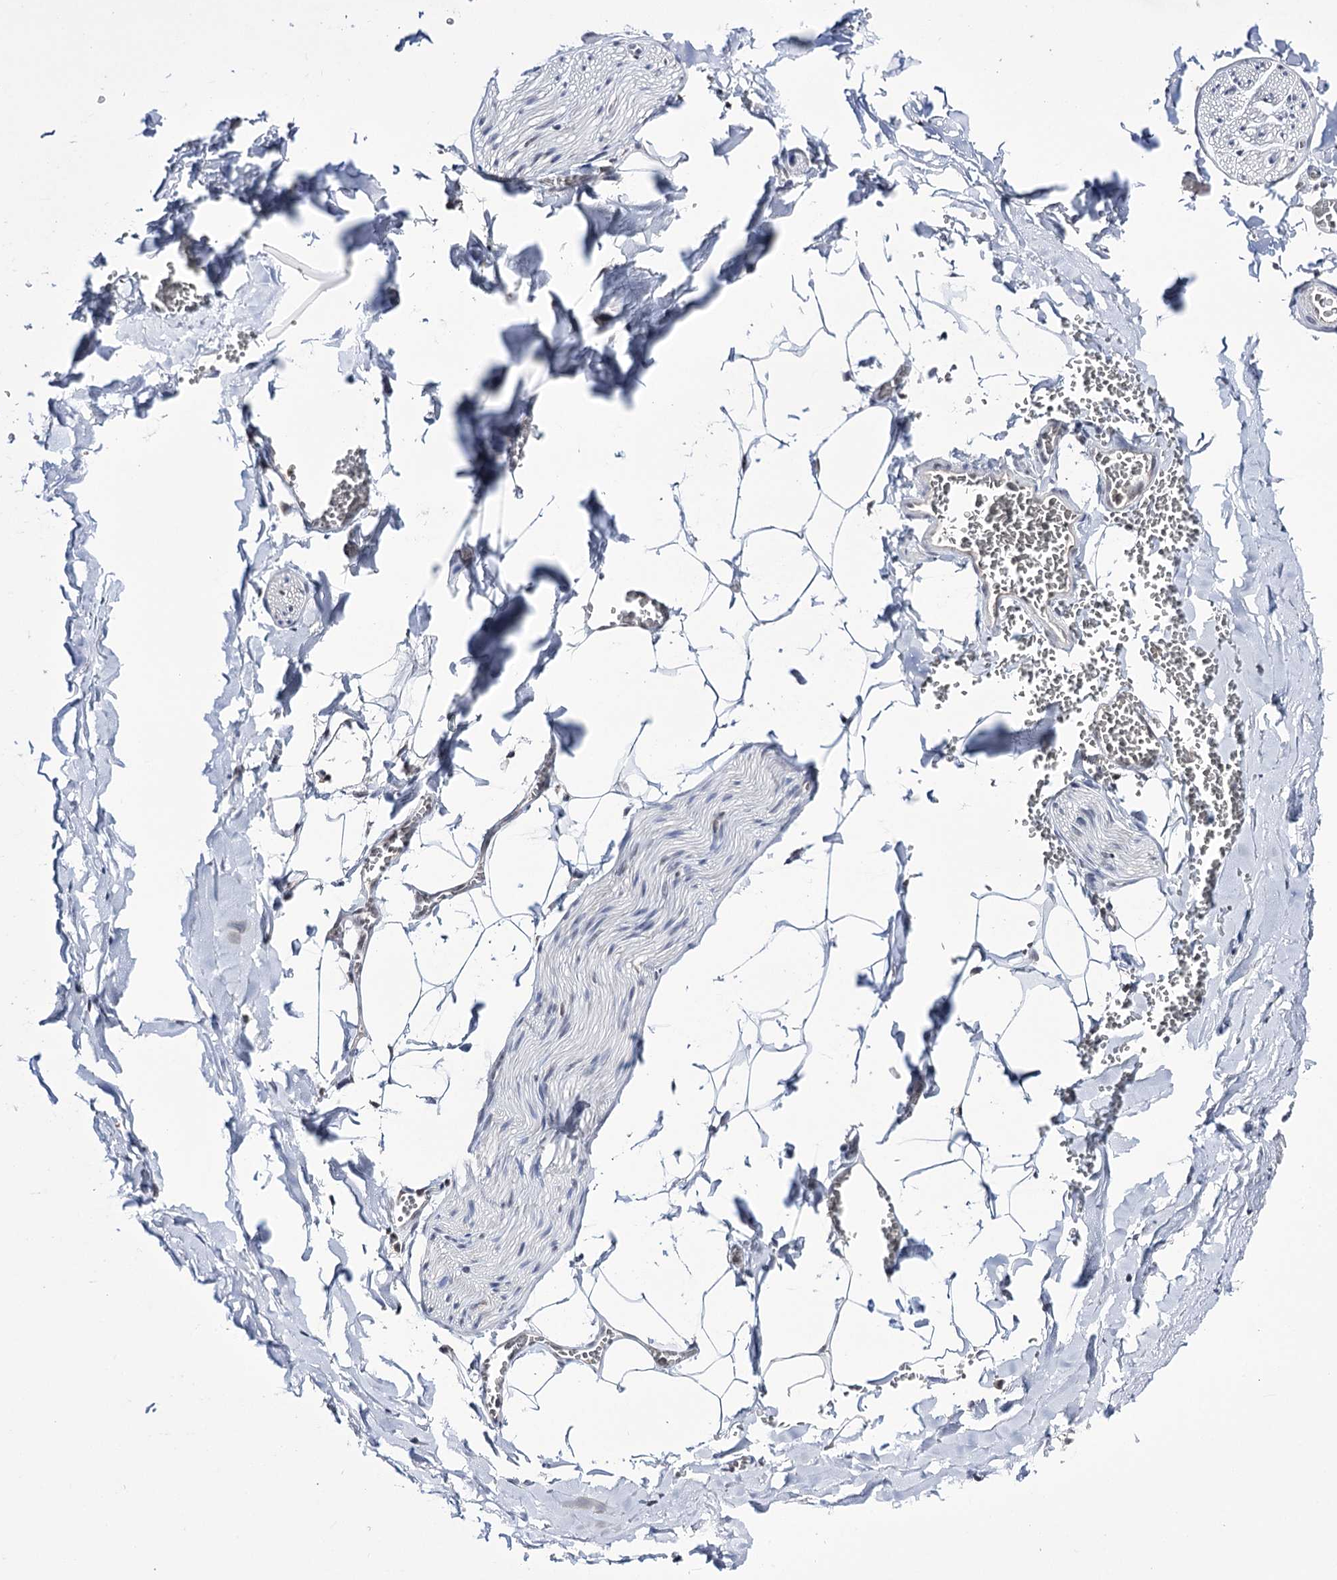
{"staining": {"intensity": "negative", "quantity": "none", "location": "none"}, "tissue": "adipose tissue", "cell_type": "Adipocytes", "image_type": "normal", "snomed": [{"axis": "morphology", "description": "Normal tissue, NOS"}, {"axis": "topography", "description": "Gallbladder"}, {"axis": "topography", "description": "Peripheral nerve tissue"}], "caption": "DAB (3,3'-diaminobenzidine) immunohistochemical staining of normal adipose tissue shows no significant expression in adipocytes.", "gene": "PRPF40A", "patient": {"sex": "male", "age": 38}}